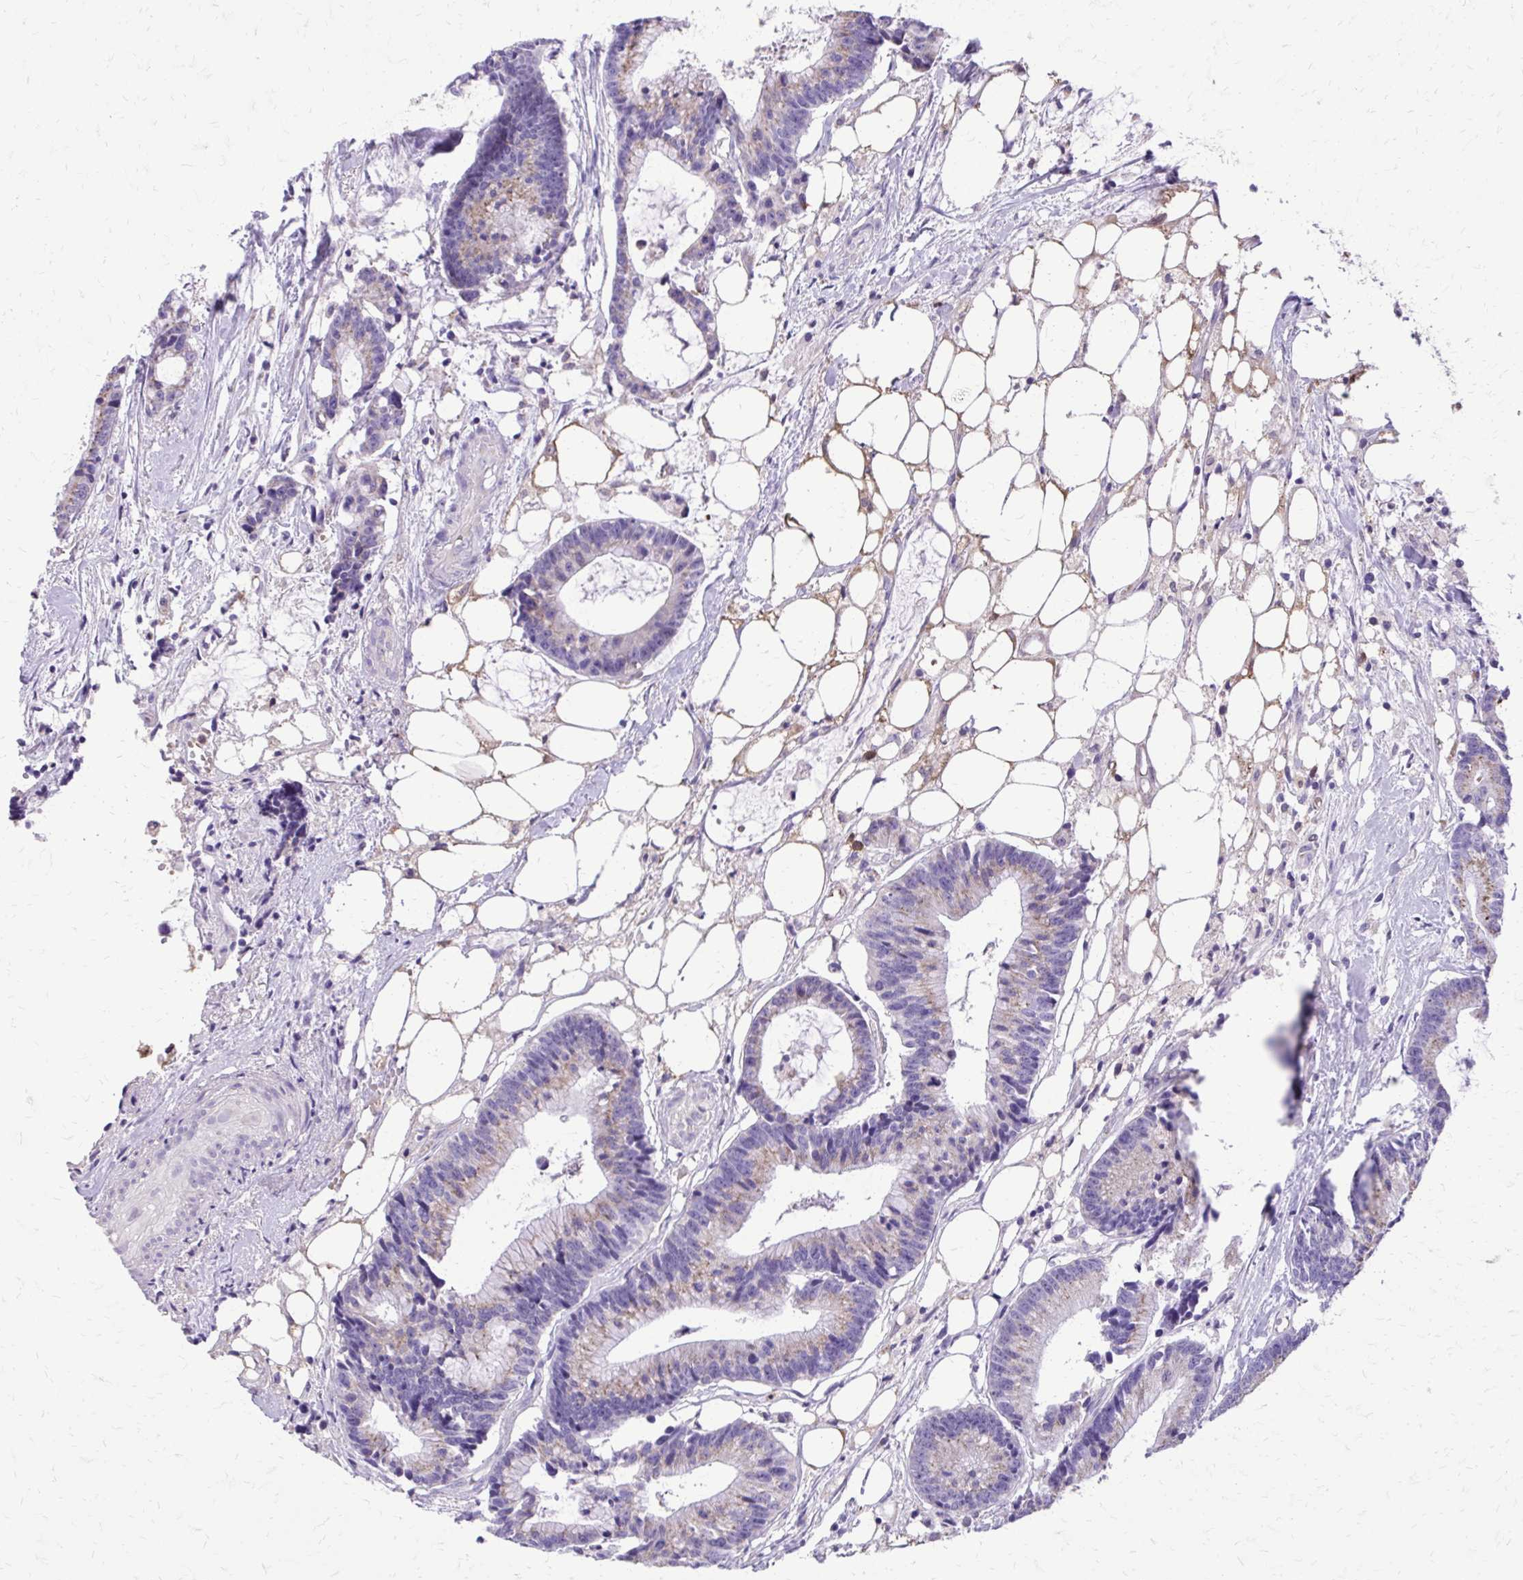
{"staining": {"intensity": "weak", "quantity": "25%-75%", "location": "cytoplasmic/membranous"}, "tissue": "colorectal cancer", "cell_type": "Tumor cells", "image_type": "cancer", "snomed": [{"axis": "morphology", "description": "Adenocarcinoma, NOS"}, {"axis": "topography", "description": "Colon"}], "caption": "Protein analysis of colorectal adenocarcinoma tissue reveals weak cytoplasmic/membranous positivity in about 25%-75% of tumor cells. (brown staining indicates protein expression, while blue staining denotes nuclei).", "gene": "CAT", "patient": {"sex": "female", "age": 78}}